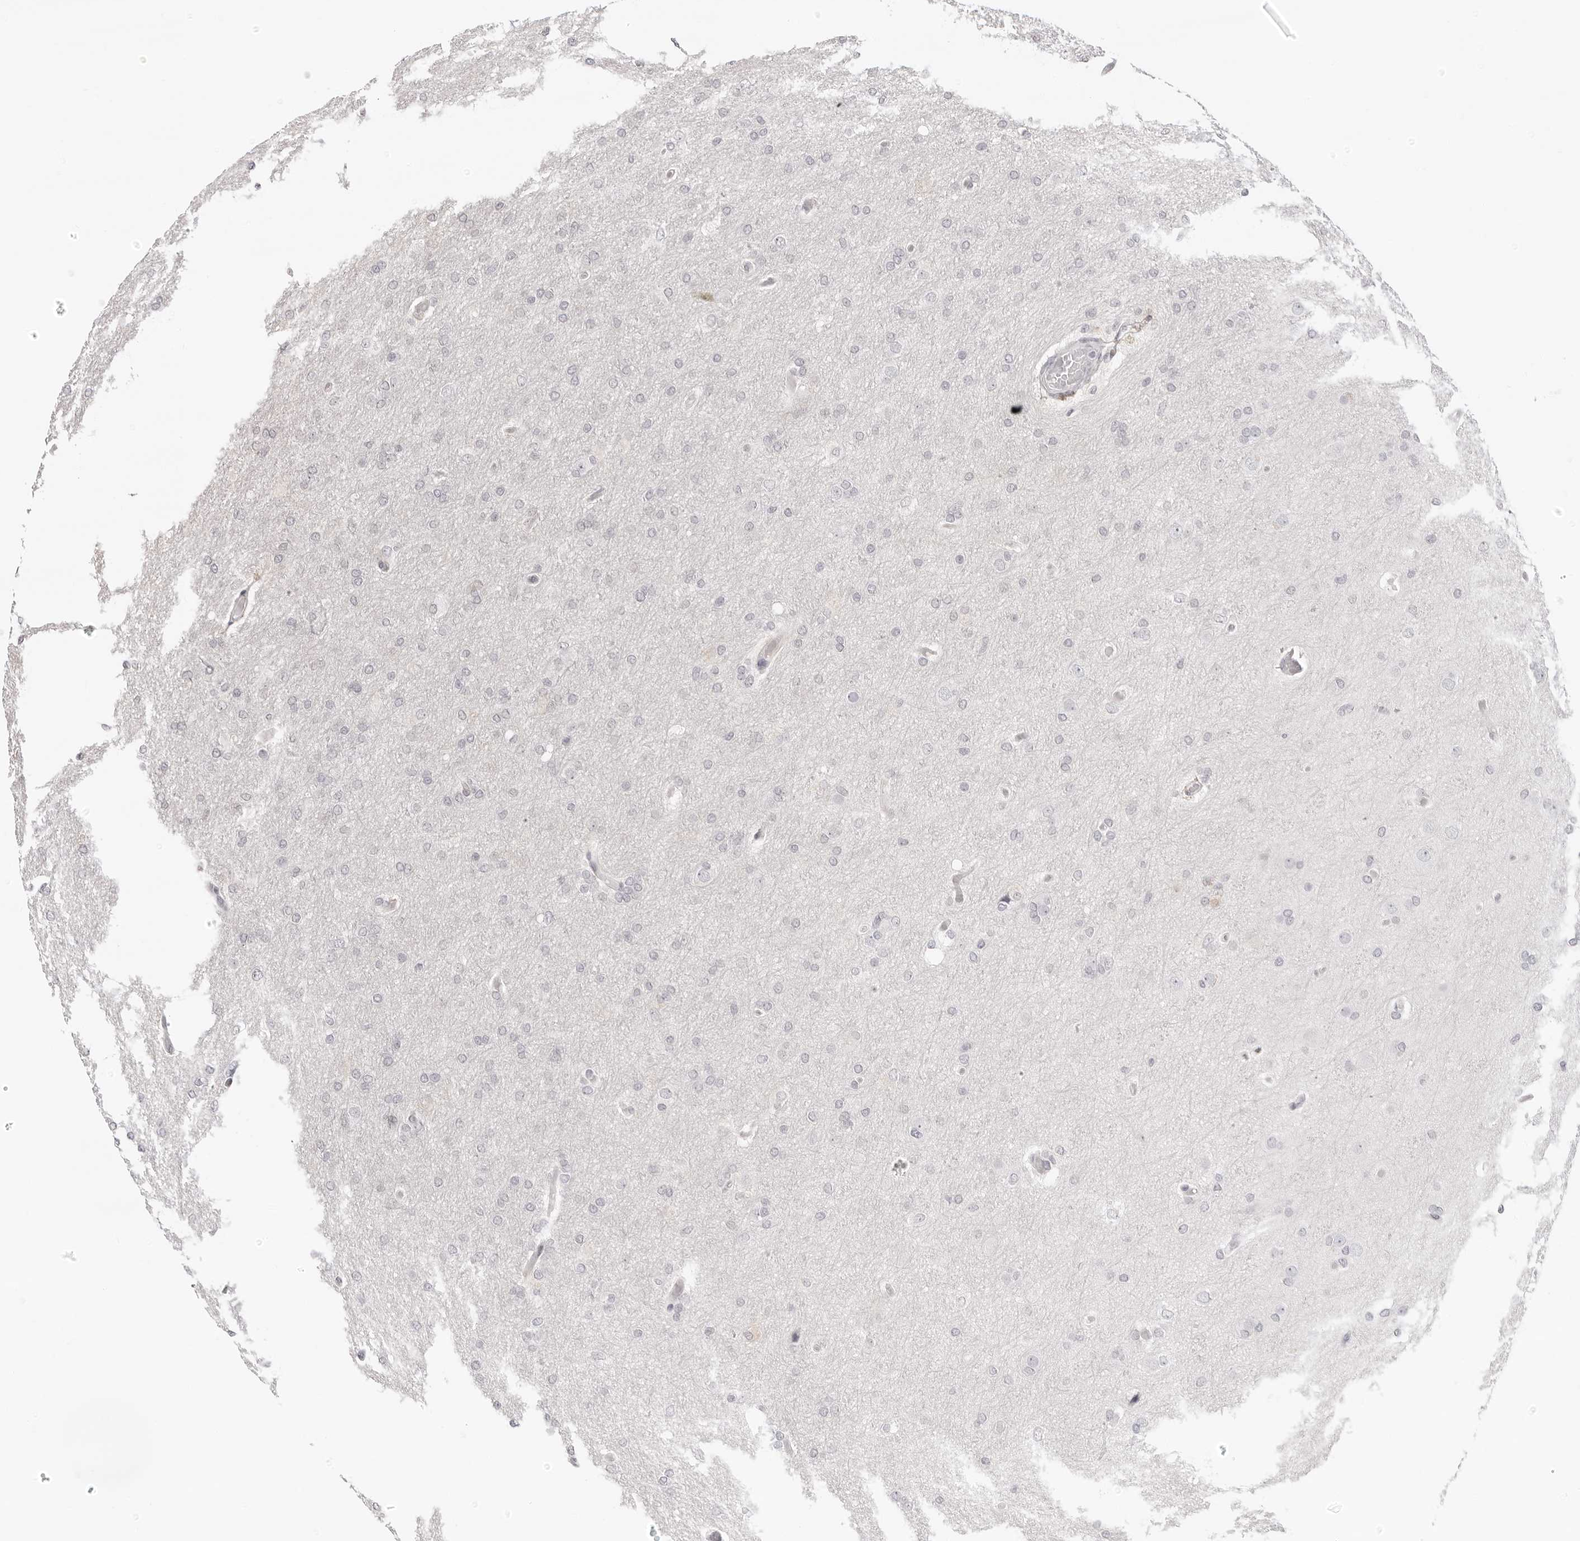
{"staining": {"intensity": "negative", "quantity": "none", "location": "none"}, "tissue": "glioma", "cell_type": "Tumor cells", "image_type": "cancer", "snomed": [{"axis": "morphology", "description": "Glioma, malignant, High grade"}, {"axis": "topography", "description": "Cerebral cortex"}], "caption": "A high-resolution micrograph shows immunohistochemistry (IHC) staining of glioma, which displays no significant expression in tumor cells.", "gene": "FDPS", "patient": {"sex": "female", "age": 36}}